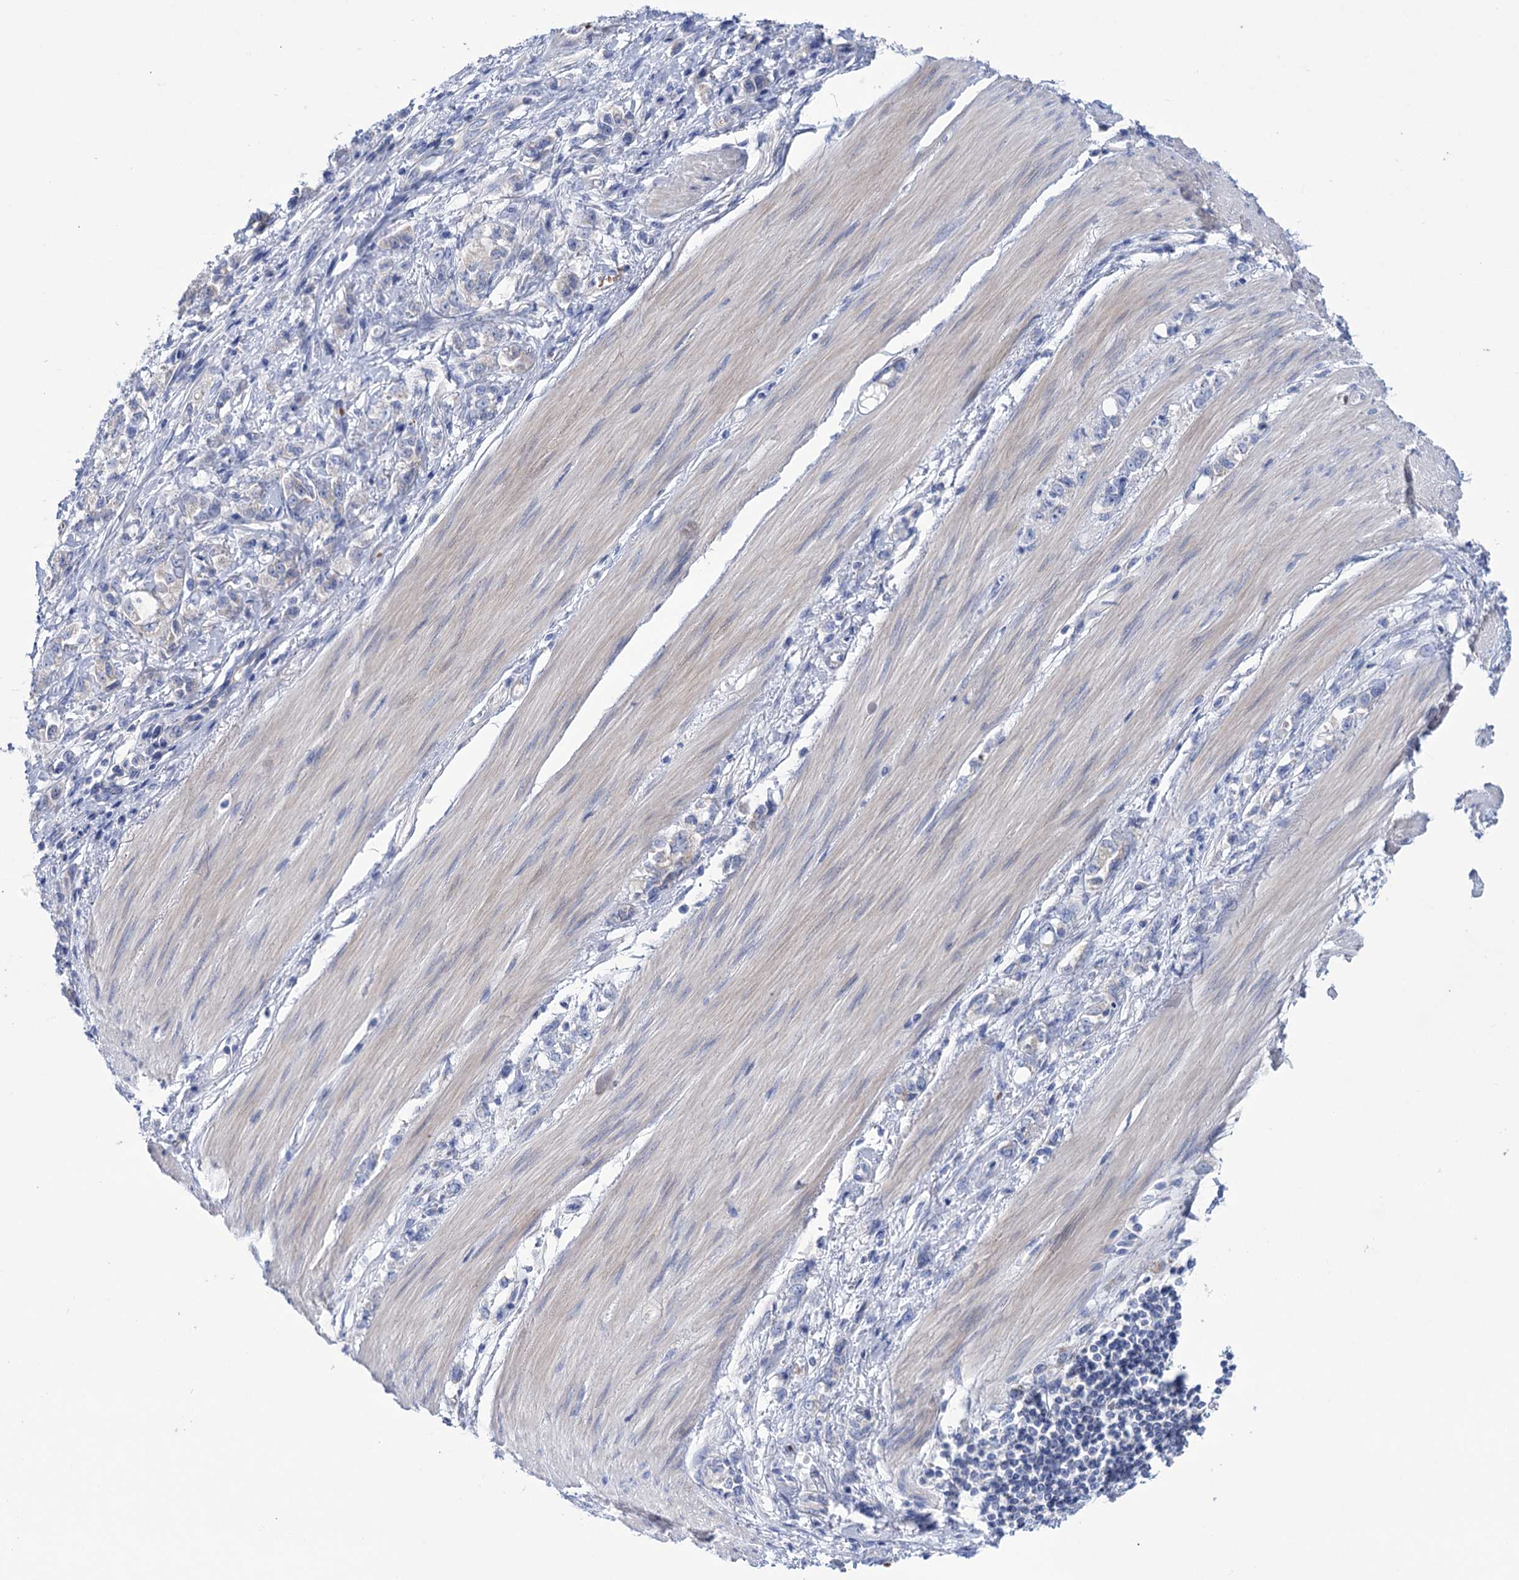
{"staining": {"intensity": "negative", "quantity": "none", "location": "none"}, "tissue": "stomach cancer", "cell_type": "Tumor cells", "image_type": "cancer", "snomed": [{"axis": "morphology", "description": "Adenocarcinoma, NOS"}, {"axis": "topography", "description": "Stomach"}], "caption": "Immunohistochemistry (IHC) micrograph of neoplastic tissue: stomach cancer stained with DAB (3,3'-diaminobenzidine) reveals no significant protein staining in tumor cells. Brightfield microscopy of IHC stained with DAB (brown) and hematoxylin (blue), captured at high magnification.", "gene": "YARS2", "patient": {"sex": "female", "age": 76}}